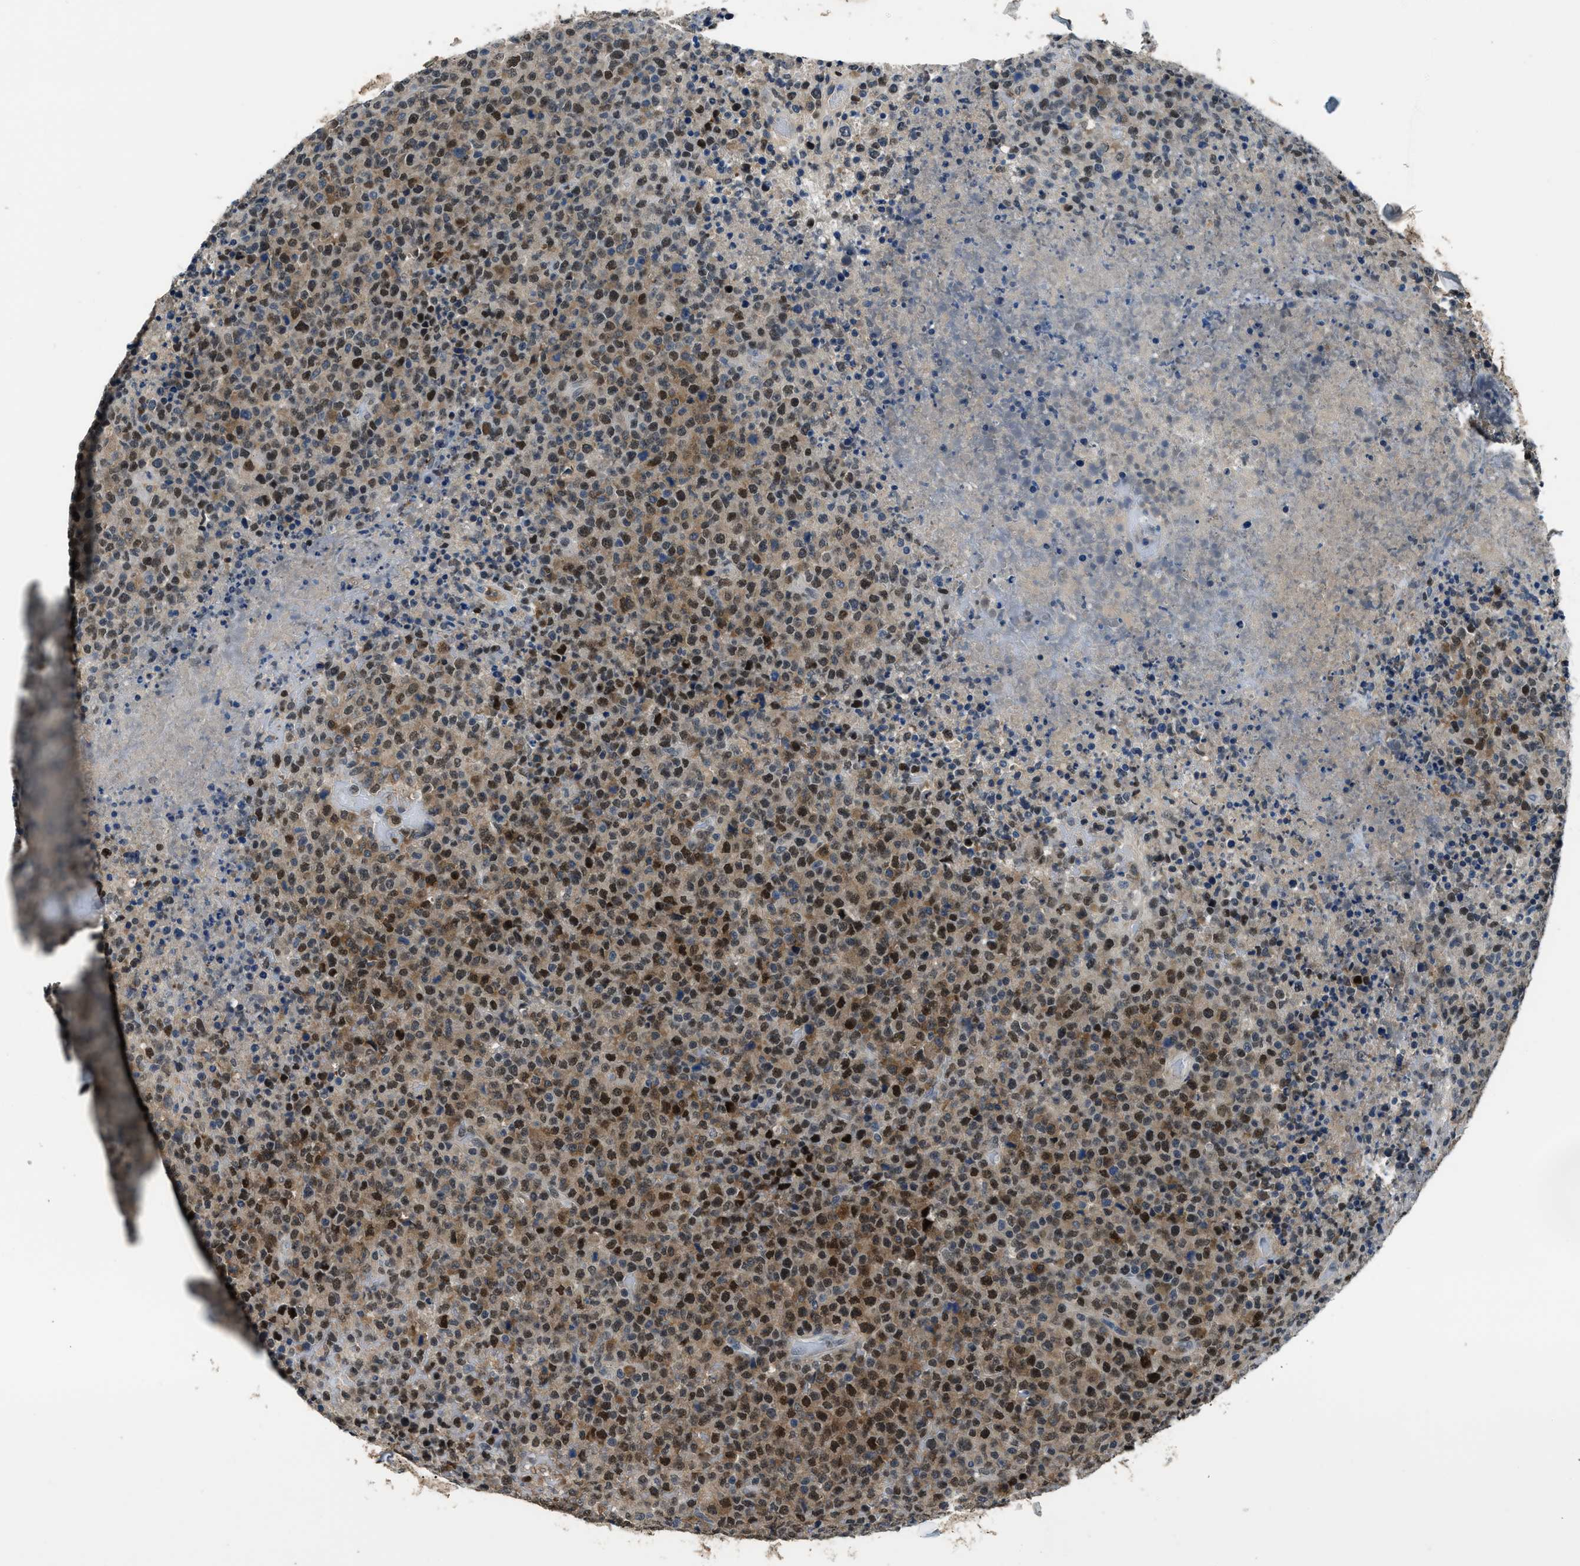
{"staining": {"intensity": "moderate", "quantity": ">75%", "location": "cytoplasmic/membranous,nuclear"}, "tissue": "lymphoma", "cell_type": "Tumor cells", "image_type": "cancer", "snomed": [{"axis": "morphology", "description": "Malignant lymphoma, non-Hodgkin's type, High grade"}, {"axis": "topography", "description": "Lymph node"}], "caption": "Human lymphoma stained for a protein (brown) demonstrates moderate cytoplasmic/membranous and nuclear positive positivity in approximately >75% of tumor cells.", "gene": "DUSP19", "patient": {"sex": "male", "age": 13}}